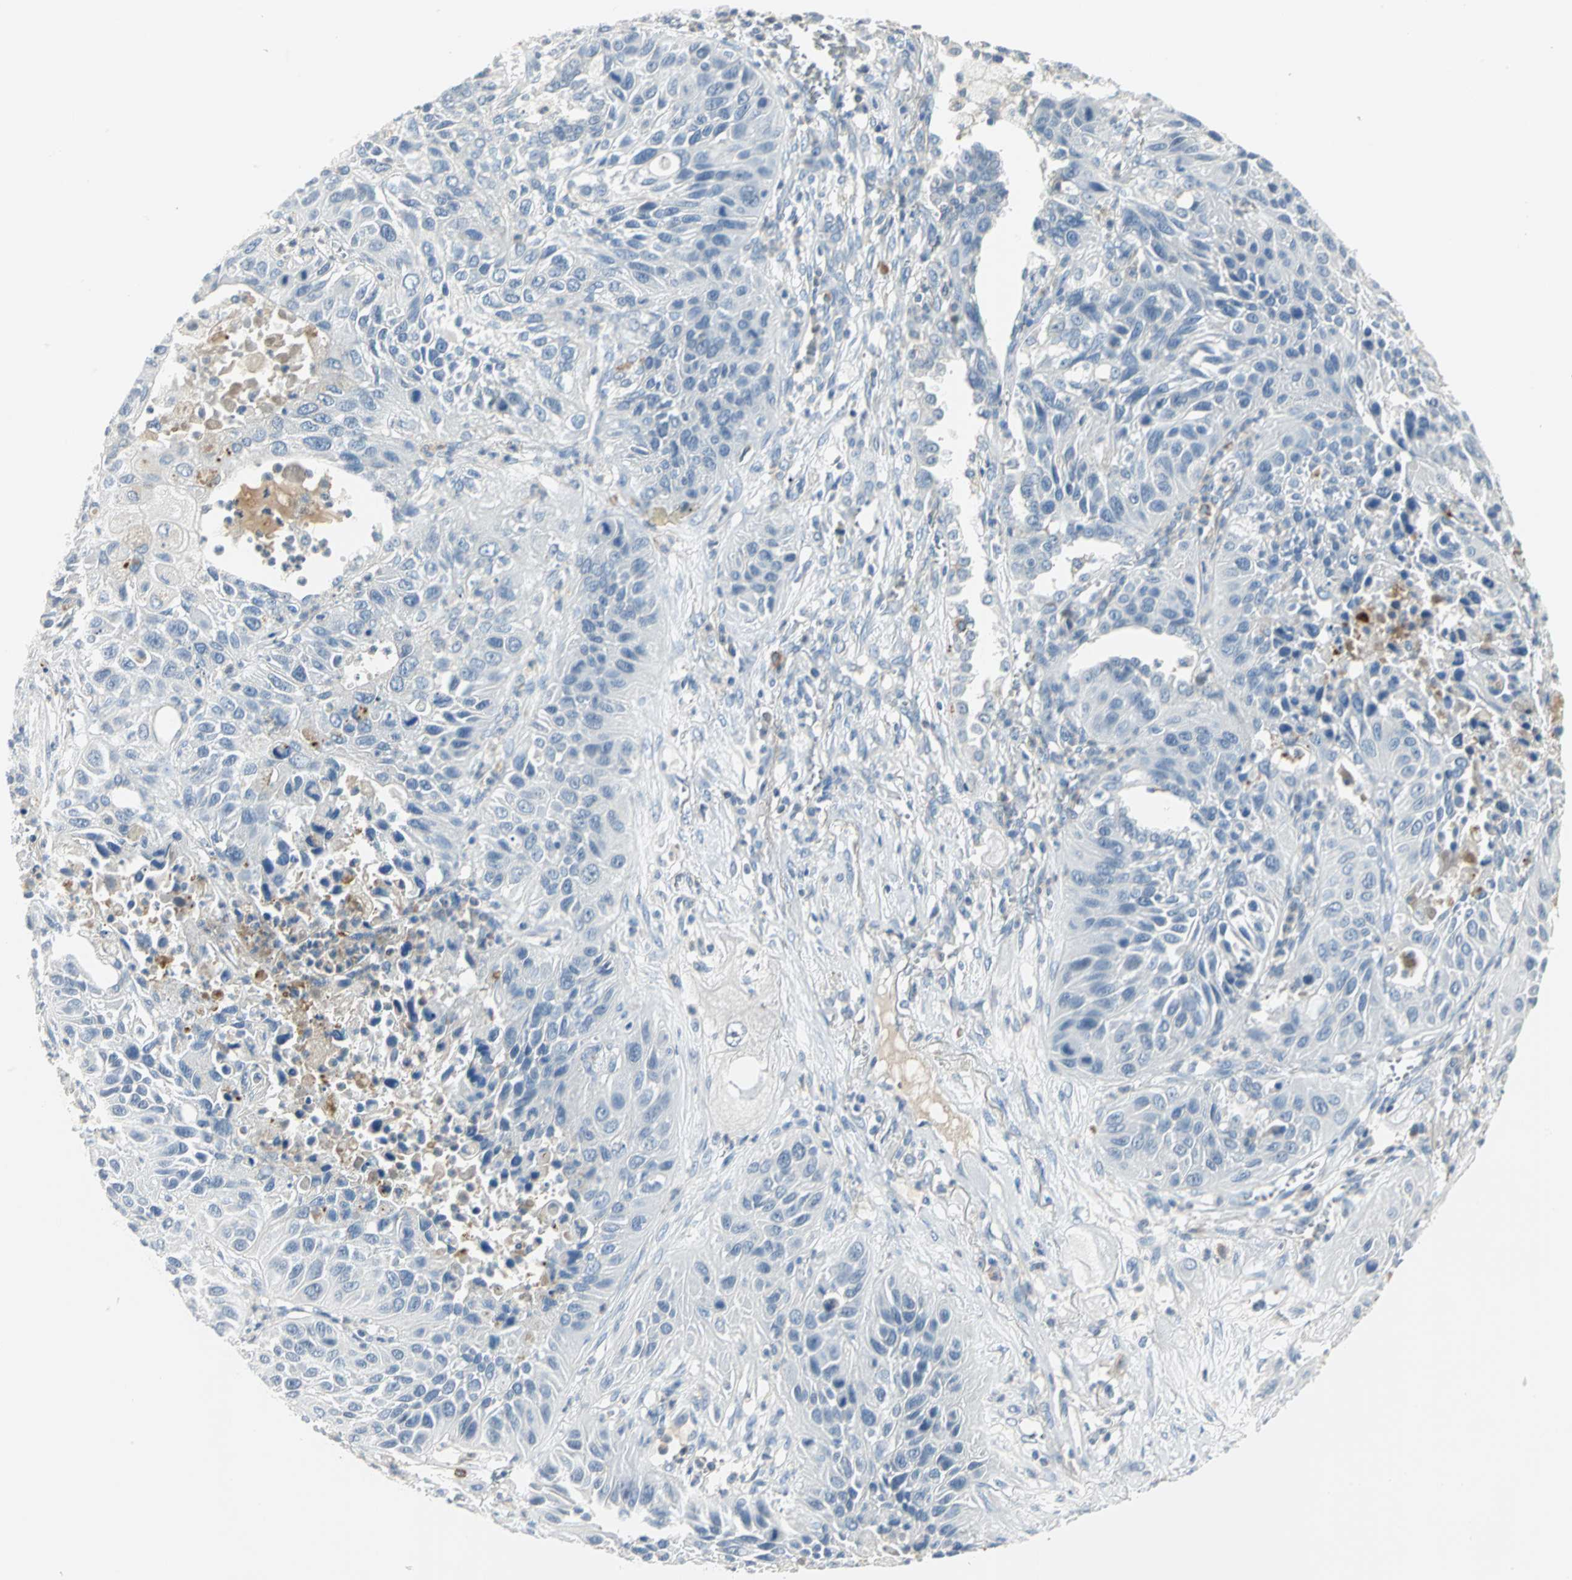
{"staining": {"intensity": "negative", "quantity": "none", "location": "none"}, "tissue": "lung cancer", "cell_type": "Tumor cells", "image_type": "cancer", "snomed": [{"axis": "morphology", "description": "Squamous cell carcinoma, NOS"}, {"axis": "topography", "description": "Lung"}], "caption": "Tumor cells are negative for protein expression in human lung cancer (squamous cell carcinoma).", "gene": "ZIC1", "patient": {"sex": "female", "age": 76}}